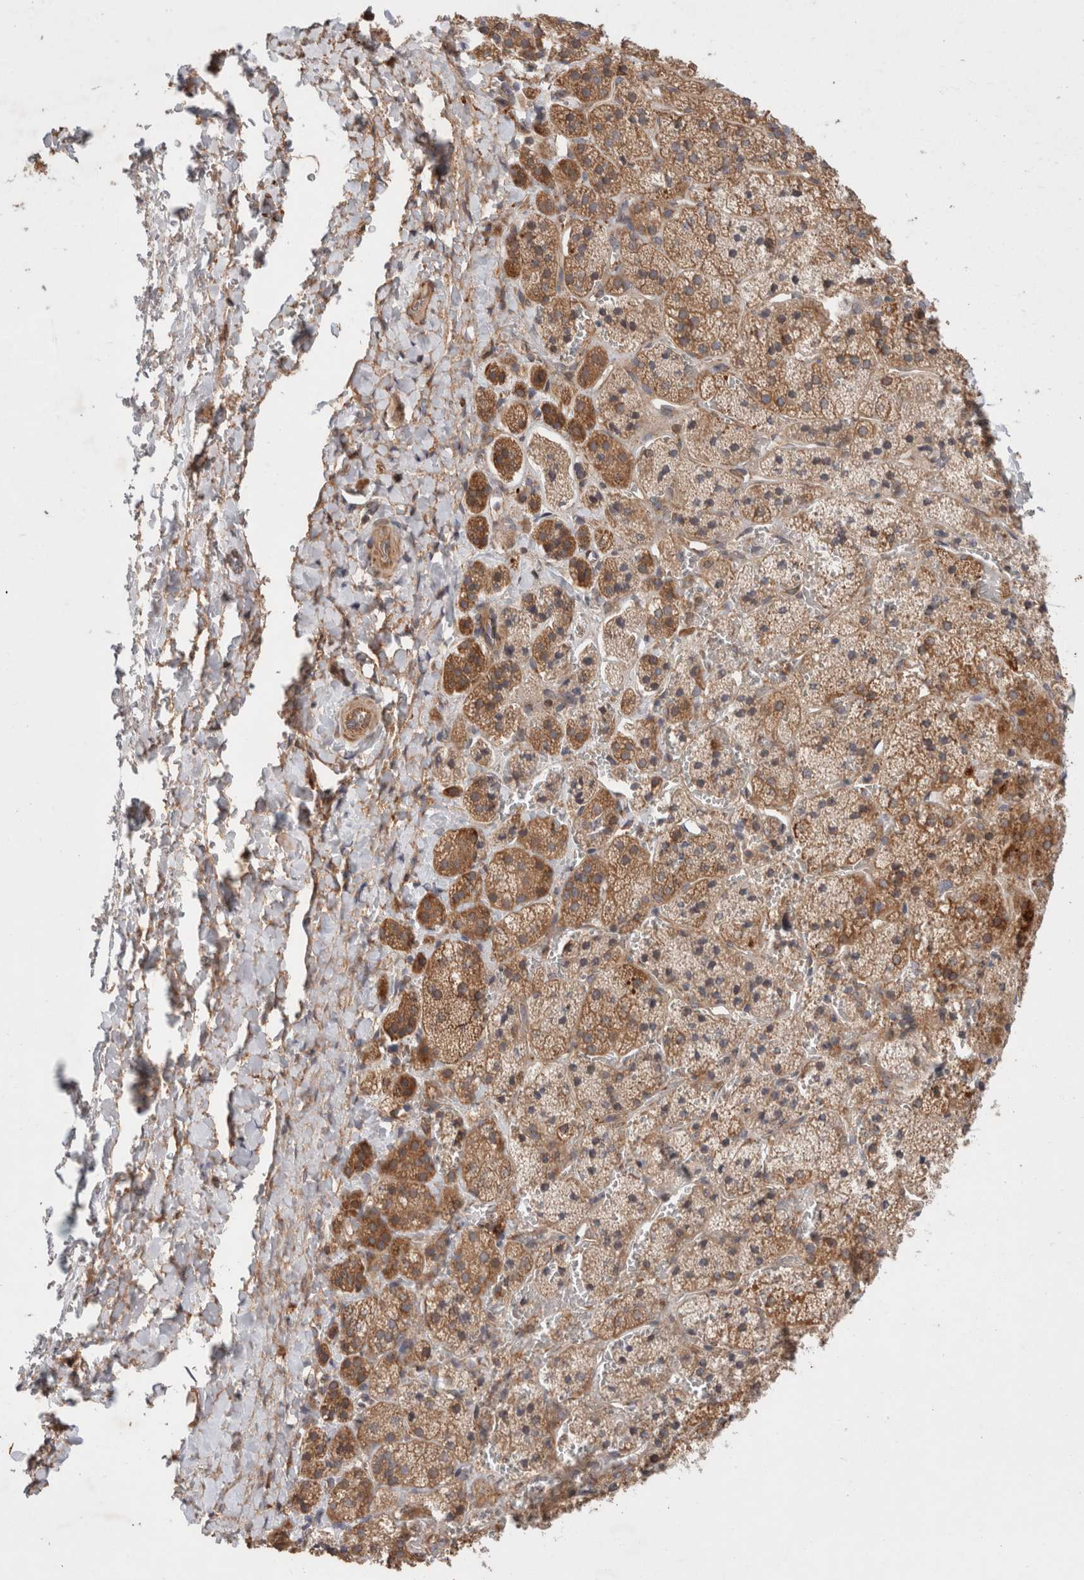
{"staining": {"intensity": "moderate", "quantity": ">75%", "location": "cytoplasmic/membranous"}, "tissue": "adrenal gland", "cell_type": "Glandular cells", "image_type": "normal", "snomed": [{"axis": "morphology", "description": "Normal tissue, NOS"}, {"axis": "topography", "description": "Adrenal gland"}], "caption": "Human adrenal gland stained for a protein (brown) demonstrates moderate cytoplasmic/membranous positive expression in approximately >75% of glandular cells.", "gene": "HROB", "patient": {"sex": "female", "age": 44}}